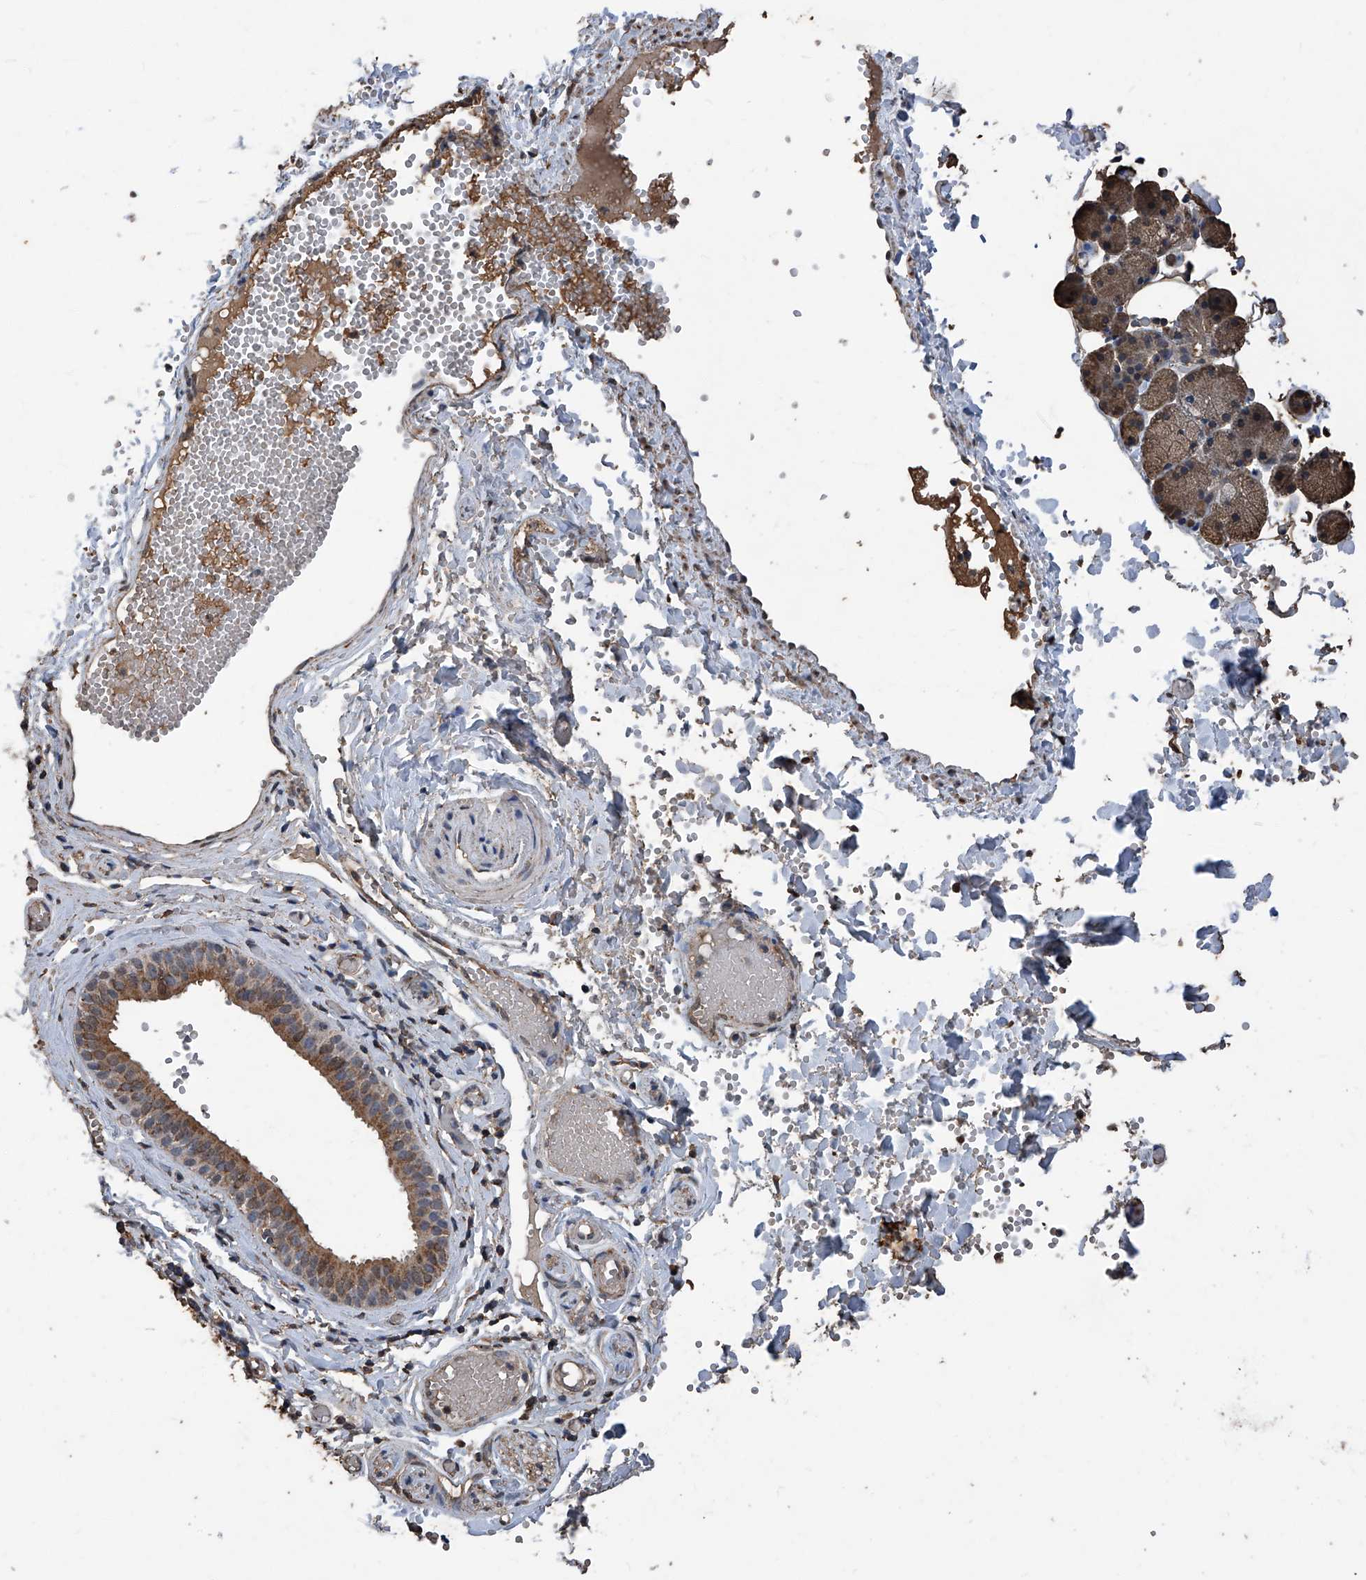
{"staining": {"intensity": "moderate", "quantity": ">75%", "location": "cytoplasmic/membranous"}, "tissue": "salivary gland", "cell_type": "Glandular cells", "image_type": "normal", "snomed": [{"axis": "morphology", "description": "Normal tissue, NOS"}, {"axis": "topography", "description": "Salivary gland"}], "caption": "Salivary gland stained with a brown dye shows moderate cytoplasmic/membranous positive positivity in approximately >75% of glandular cells.", "gene": "STARD7", "patient": {"sex": "female", "age": 33}}